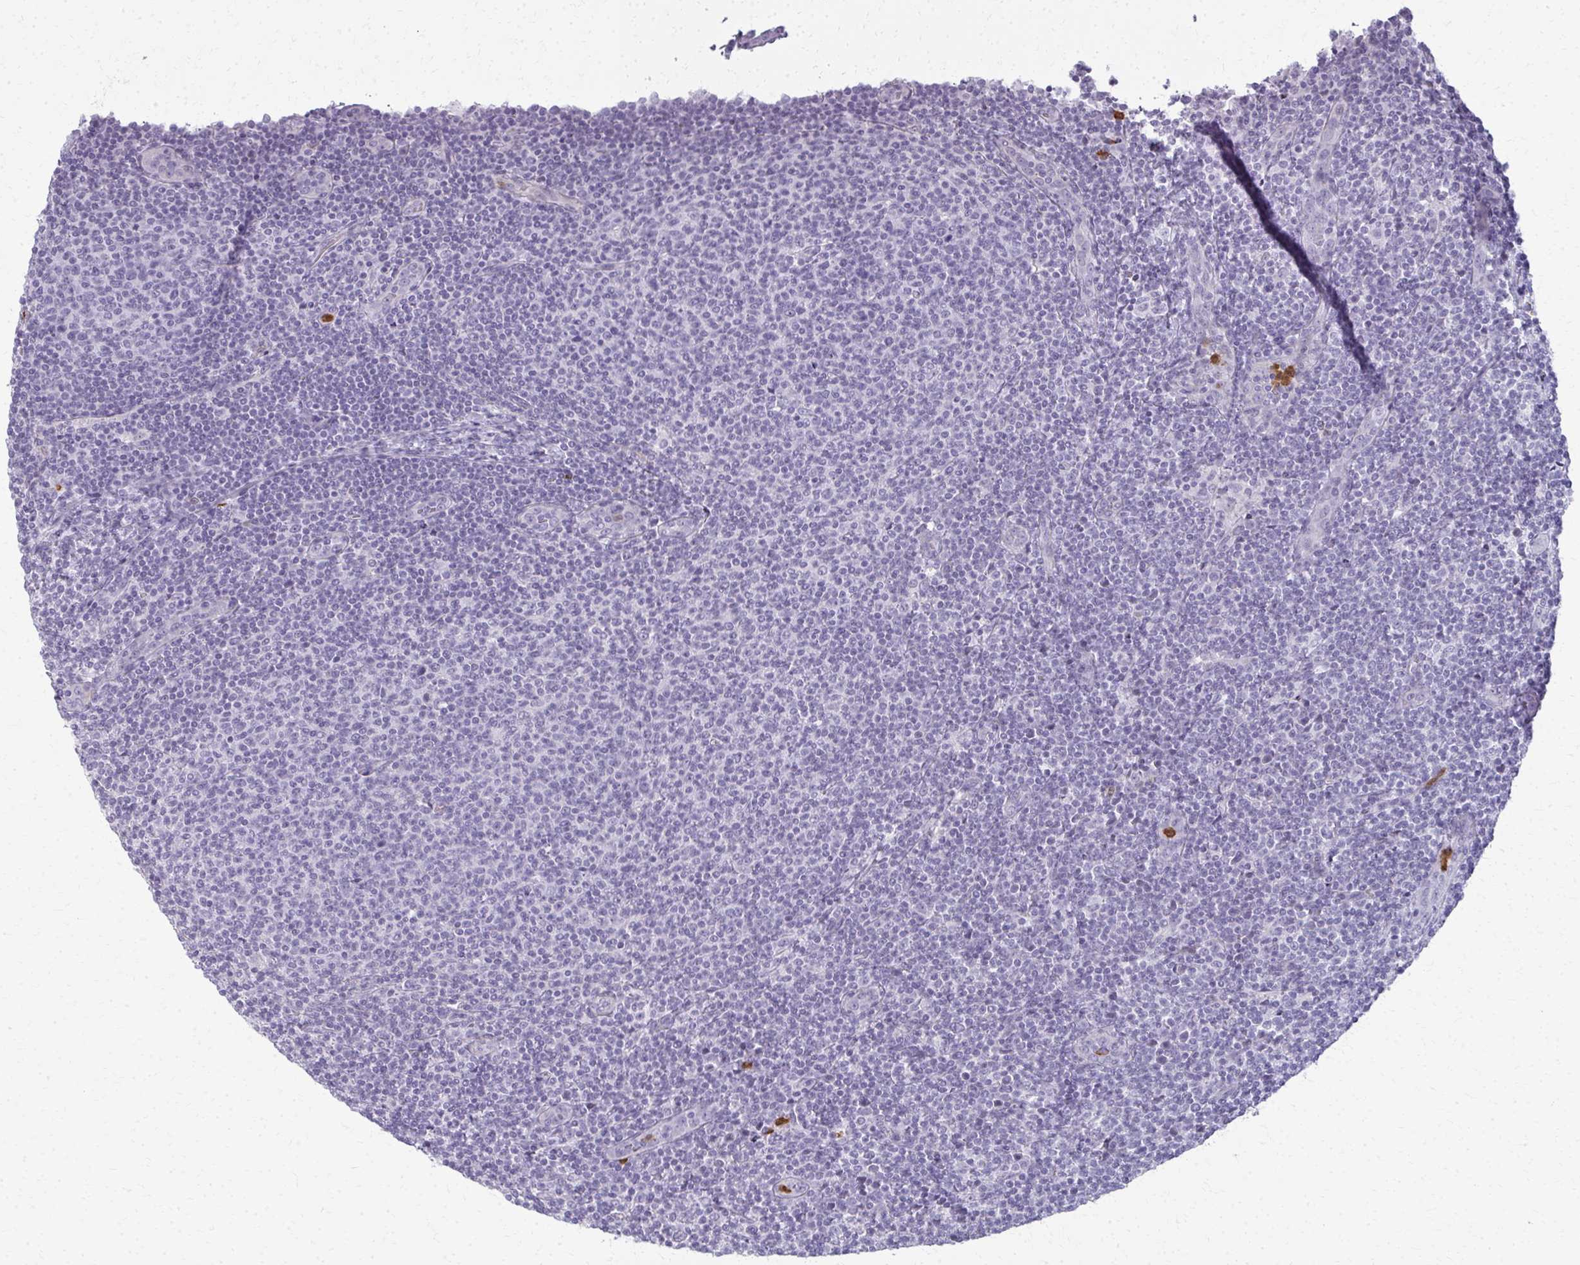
{"staining": {"intensity": "negative", "quantity": "none", "location": "none"}, "tissue": "lymphoma", "cell_type": "Tumor cells", "image_type": "cancer", "snomed": [{"axis": "morphology", "description": "Malignant lymphoma, non-Hodgkin's type, Low grade"}, {"axis": "topography", "description": "Lymph node"}], "caption": "The micrograph exhibits no significant staining in tumor cells of lymphoma.", "gene": "CA3", "patient": {"sex": "male", "age": 66}}